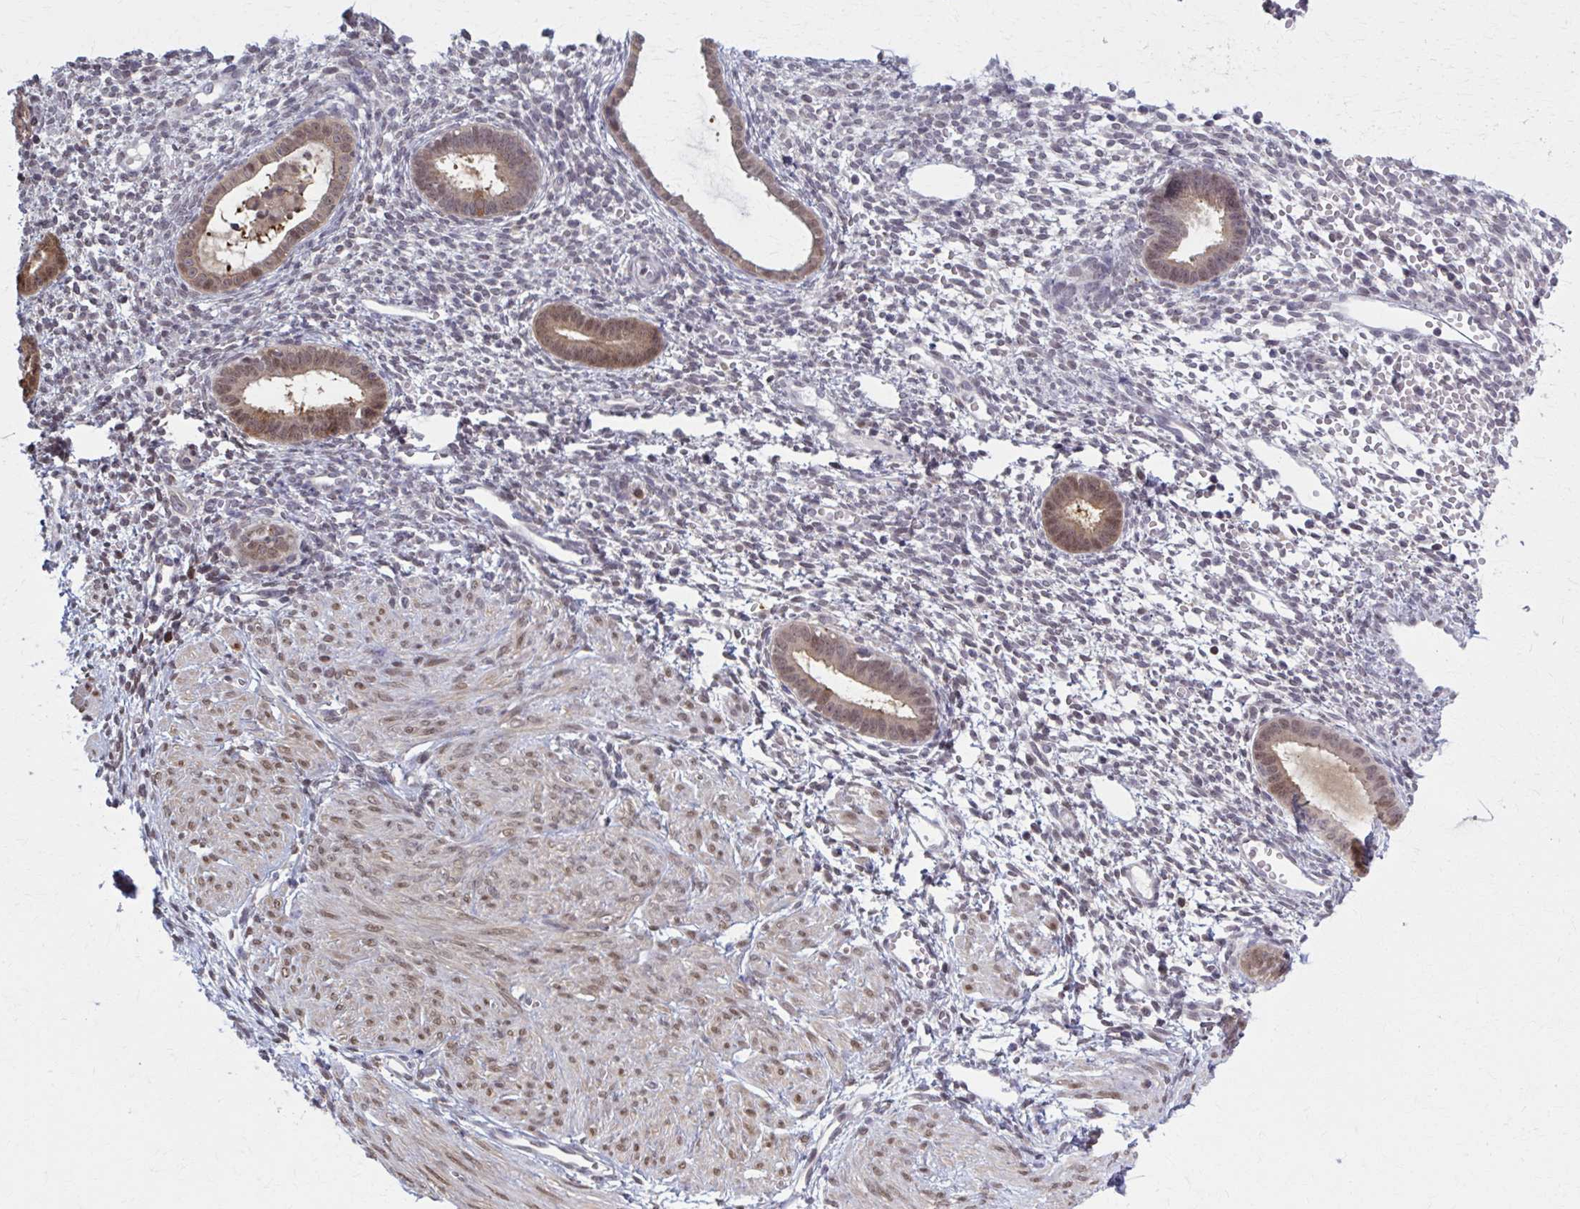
{"staining": {"intensity": "weak", "quantity": "25%-75%", "location": "nuclear"}, "tissue": "endometrium", "cell_type": "Cells in endometrial stroma", "image_type": "normal", "snomed": [{"axis": "morphology", "description": "Normal tissue, NOS"}, {"axis": "topography", "description": "Endometrium"}], "caption": "IHC histopathology image of normal endometrium stained for a protein (brown), which shows low levels of weak nuclear positivity in approximately 25%-75% of cells in endometrial stroma.", "gene": "MDH1", "patient": {"sex": "female", "age": 36}}